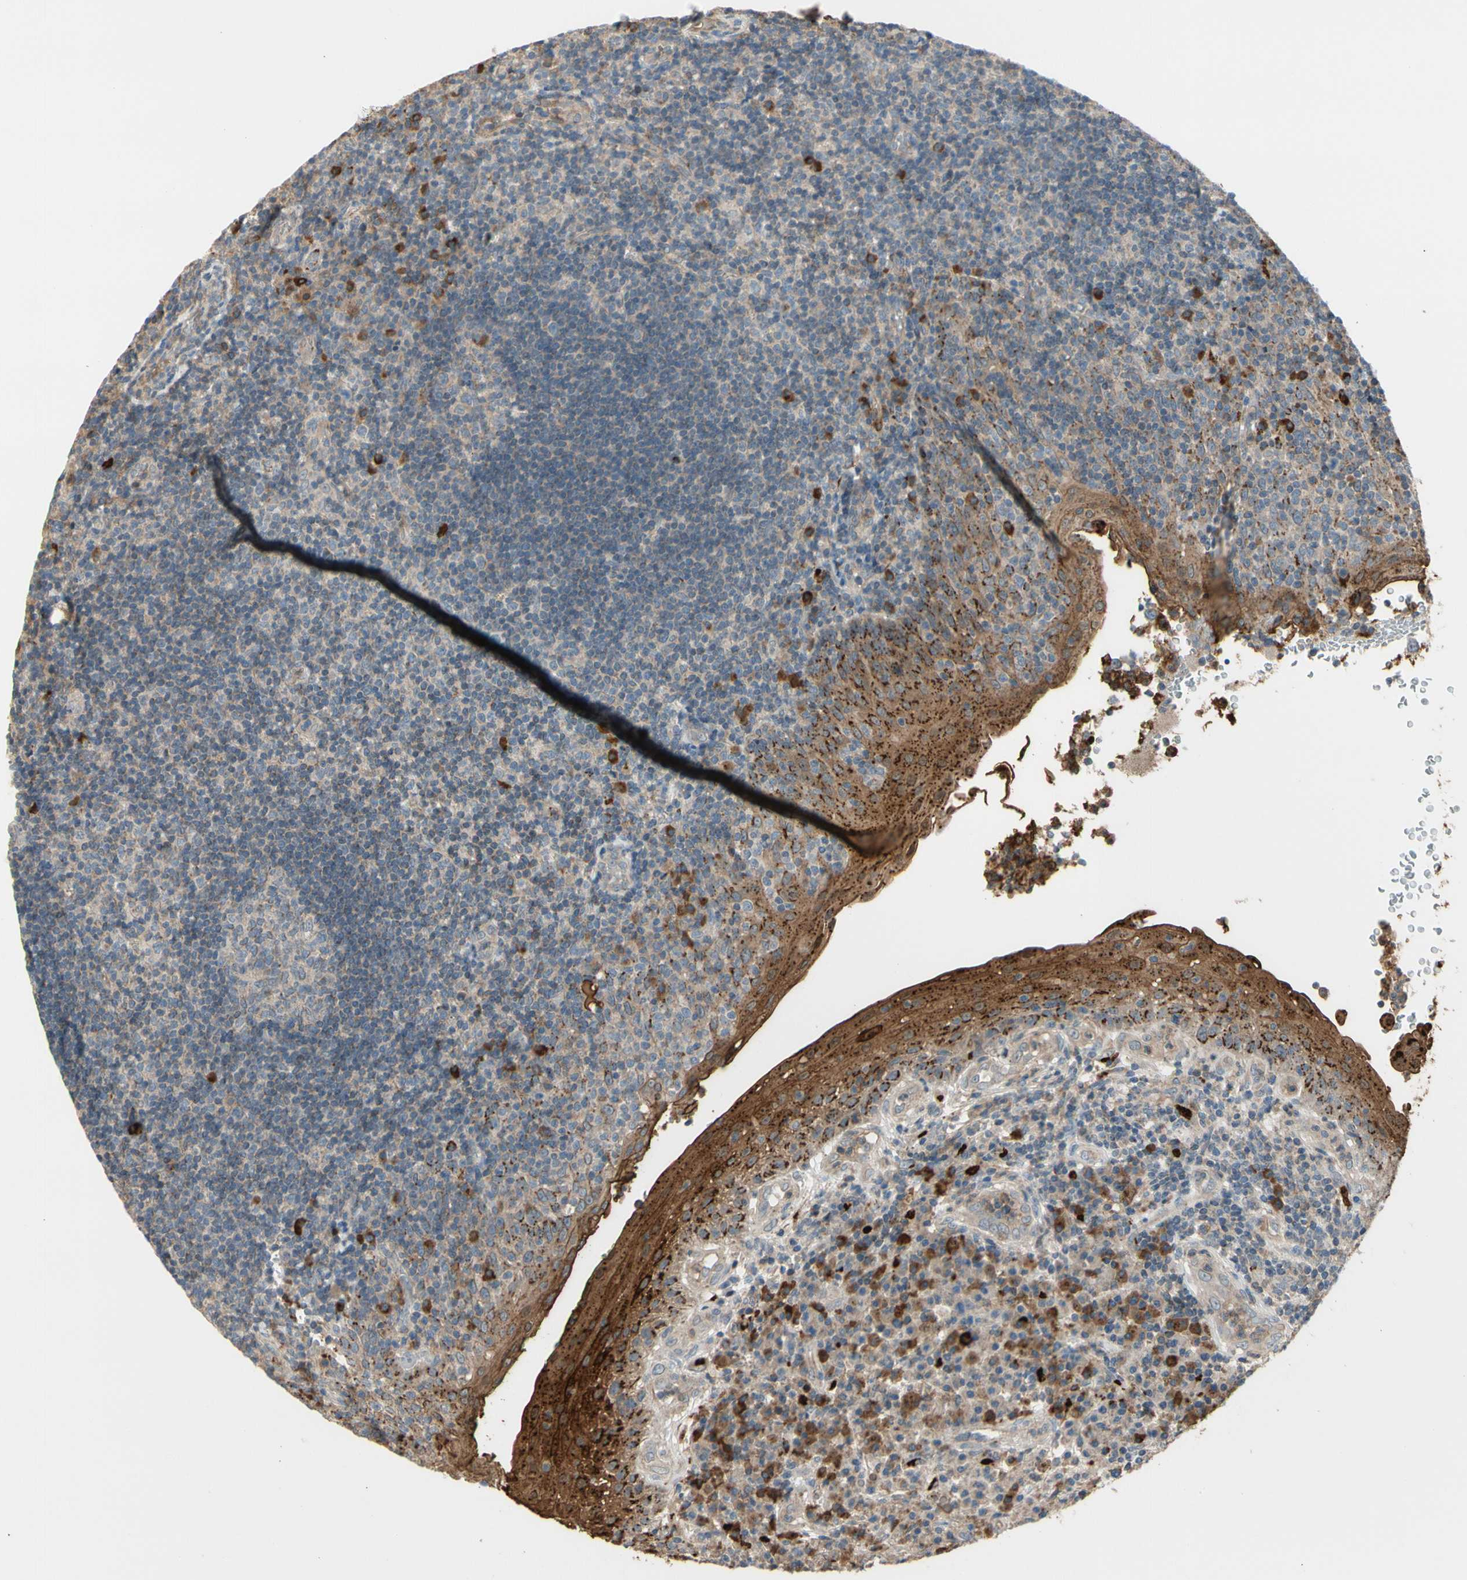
{"staining": {"intensity": "weak", "quantity": ">75%", "location": "cytoplasmic/membranous"}, "tissue": "tonsil", "cell_type": "Germinal center cells", "image_type": "normal", "snomed": [{"axis": "morphology", "description": "Normal tissue, NOS"}, {"axis": "topography", "description": "Tonsil"}], "caption": "Immunohistochemistry (IHC) staining of benign tonsil, which demonstrates low levels of weak cytoplasmic/membranous staining in approximately >75% of germinal center cells indicating weak cytoplasmic/membranous protein positivity. The staining was performed using DAB (3,3'-diaminobenzidine) (brown) for protein detection and nuclei were counterstained in hematoxylin (blue).", "gene": "GALNT5", "patient": {"sex": "female", "age": 40}}